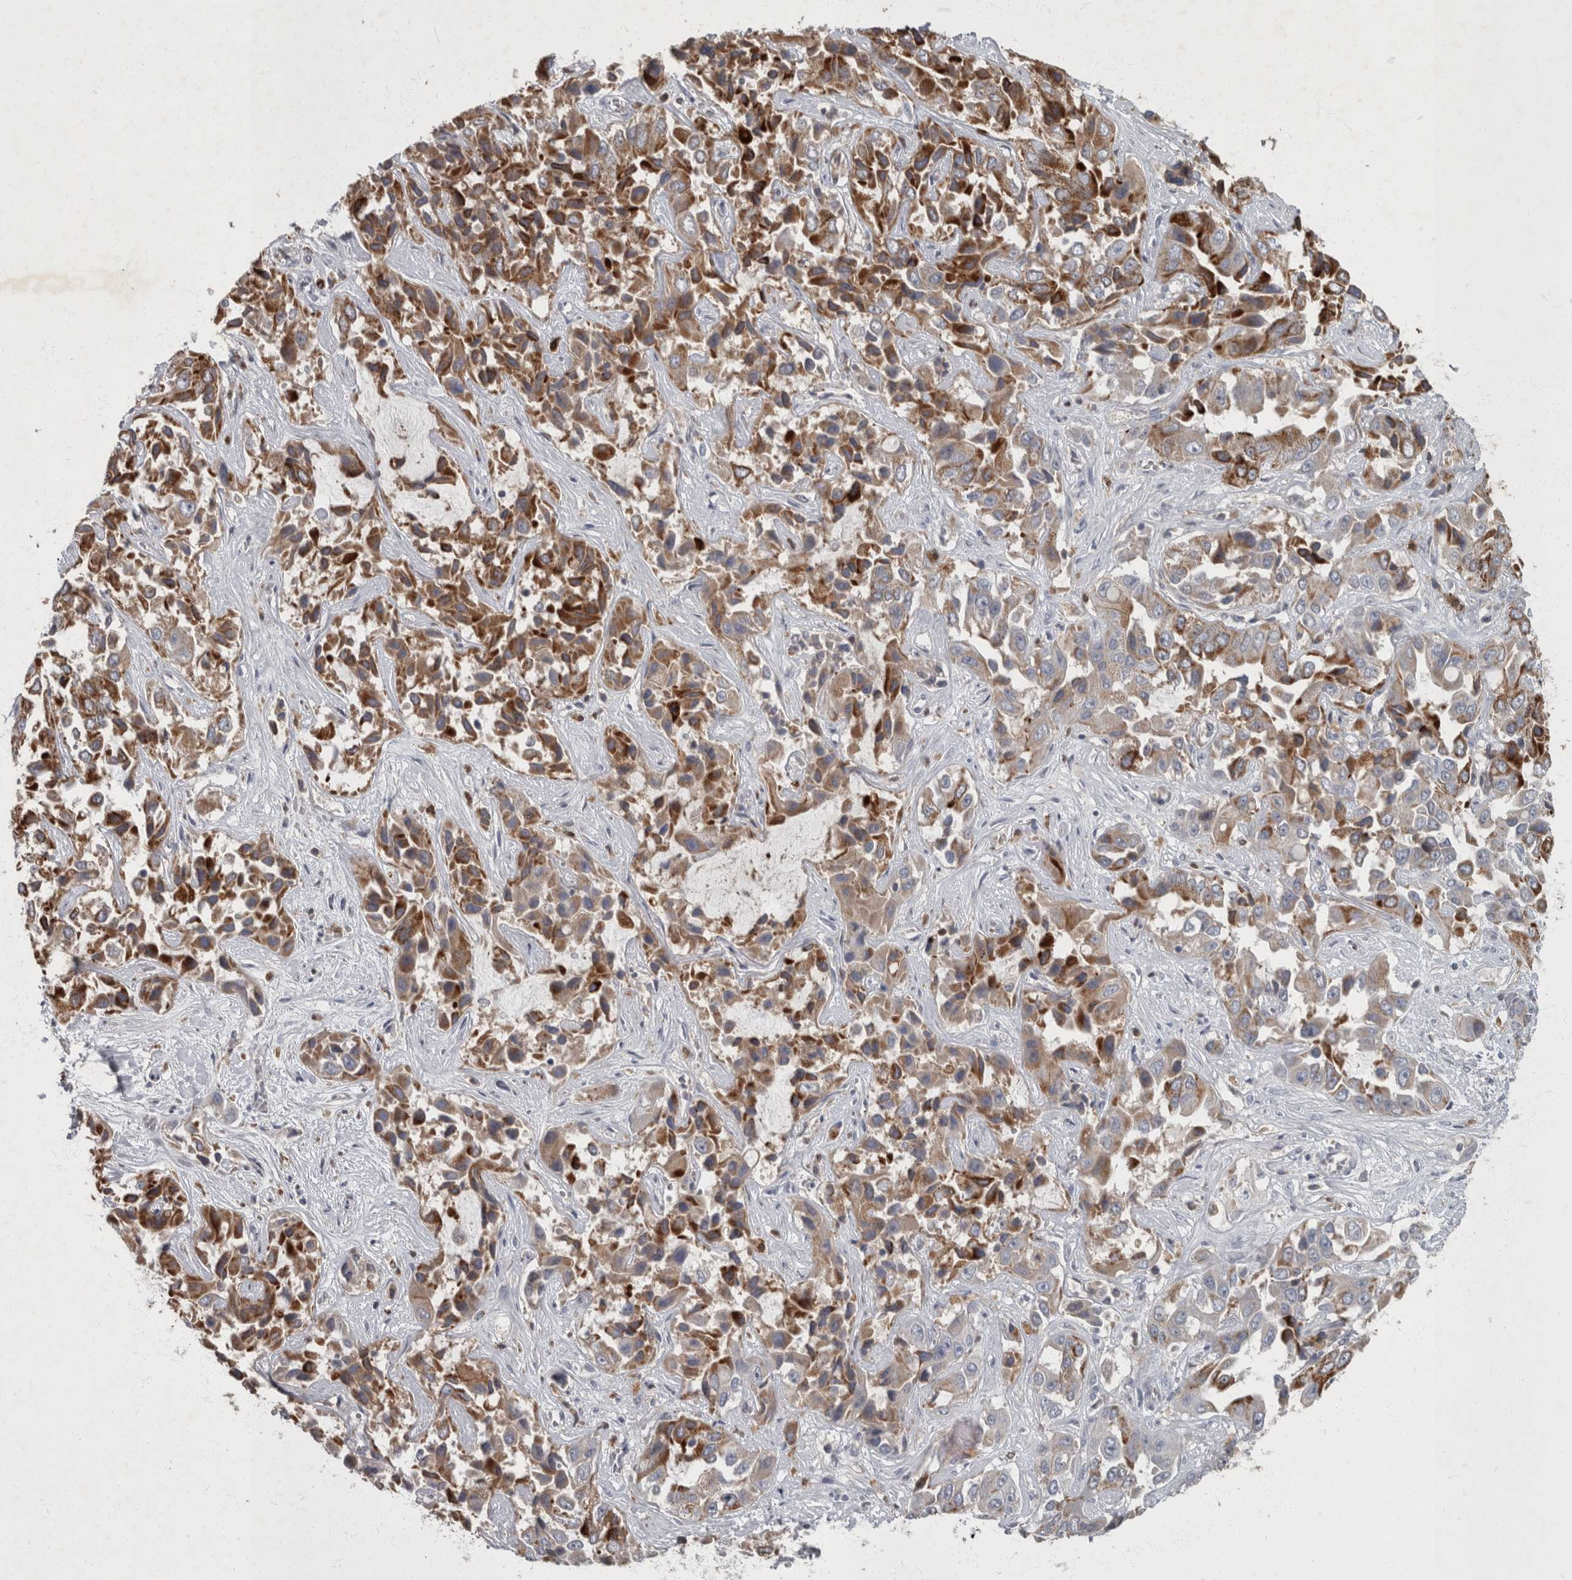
{"staining": {"intensity": "strong", "quantity": "25%-75%", "location": "cytoplasmic/membranous"}, "tissue": "liver cancer", "cell_type": "Tumor cells", "image_type": "cancer", "snomed": [{"axis": "morphology", "description": "Cholangiocarcinoma"}, {"axis": "topography", "description": "Liver"}], "caption": "A high amount of strong cytoplasmic/membranous expression is appreciated in approximately 25%-75% of tumor cells in liver cancer tissue. Nuclei are stained in blue.", "gene": "PPP1R3C", "patient": {"sex": "female", "age": 52}}